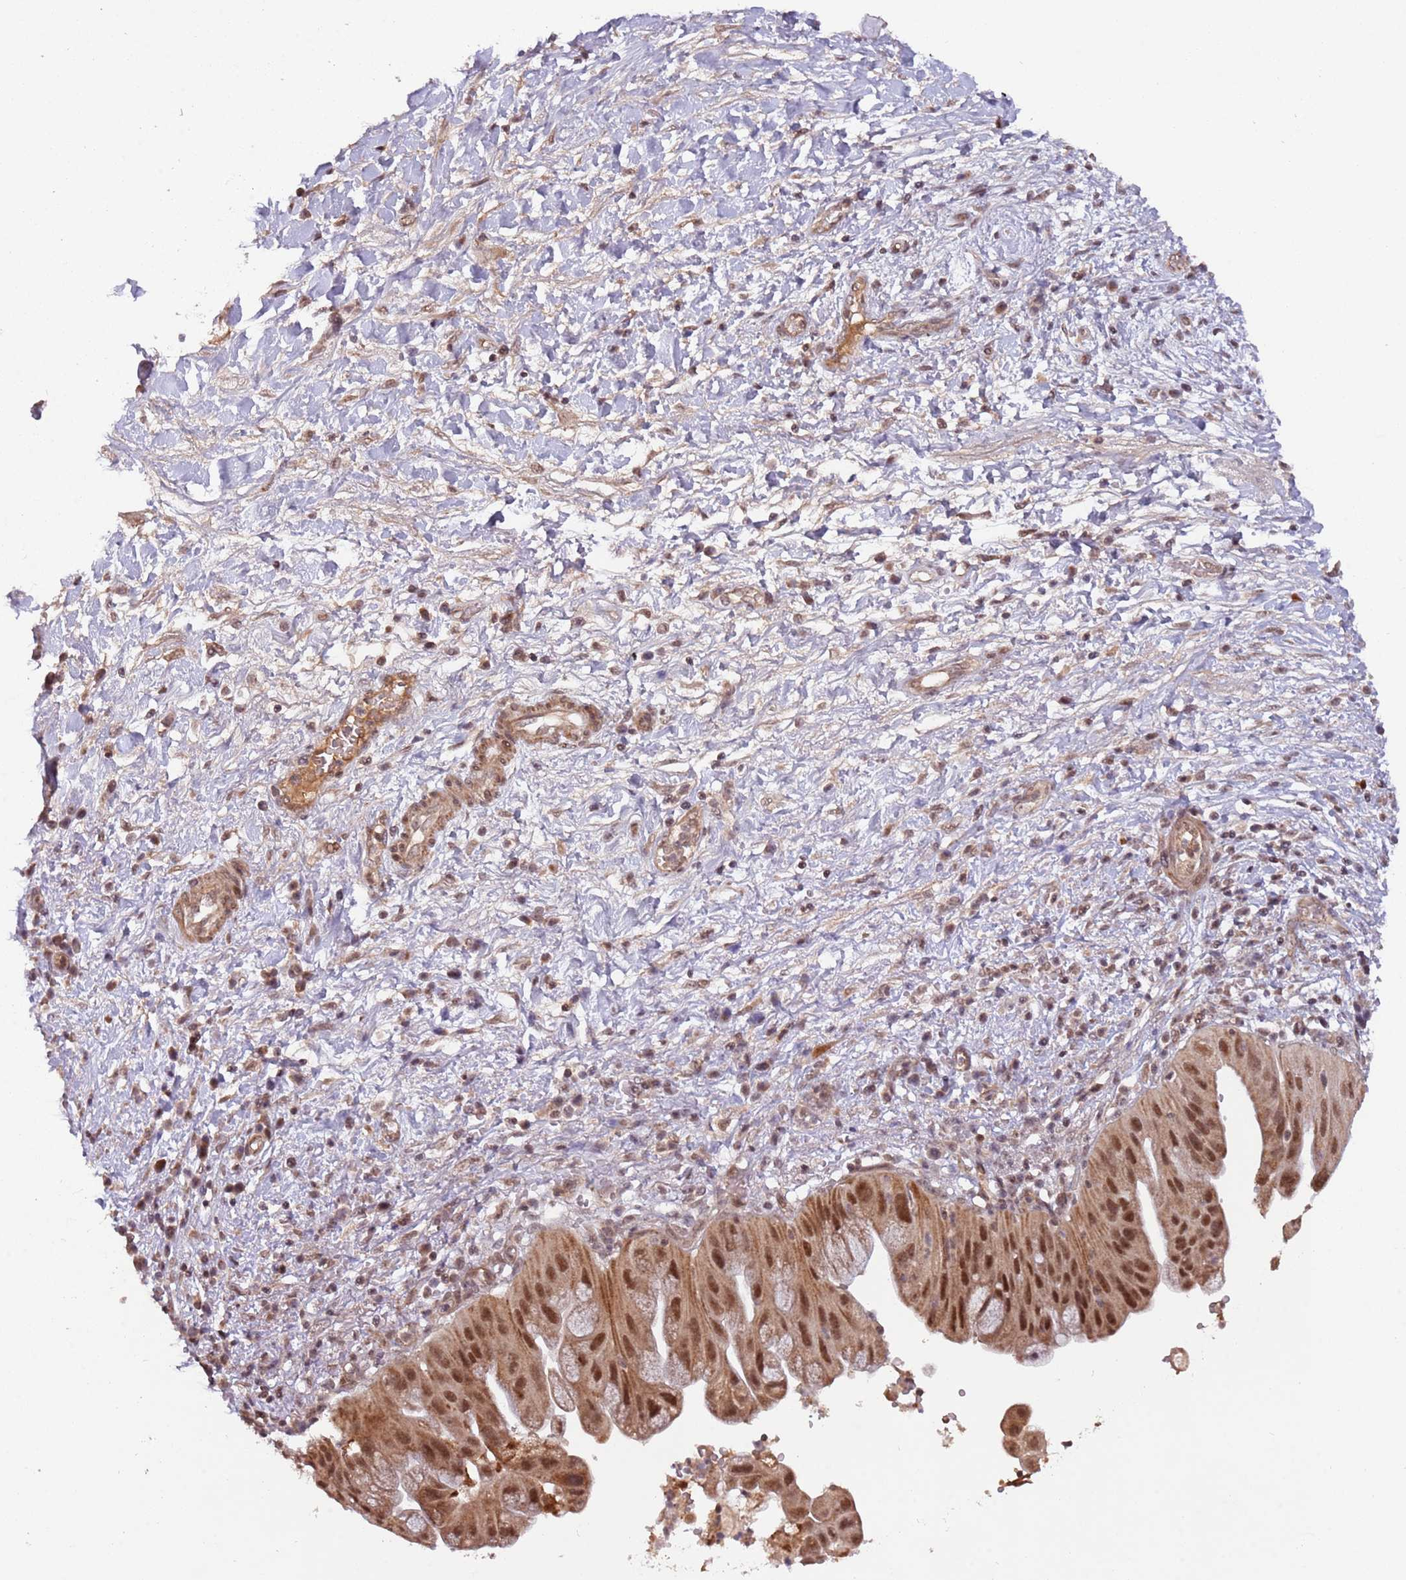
{"staining": {"intensity": "moderate", "quantity": ">75%", "location": "nuclear"}, "tissue": "pancreatic cancer", "cell_type": "Tumor cells", "image_type": "cancer", "snomed": [{"axis": "morphology", "description": "Adenocarcinoma, NOS"}, {"axis": "topography", "description": "Pancreas"}], "caption": "High-power microscopy captured an immunohistochemistry (IHC) micrograph of pancreatic cancer, revealing moderate nuclear expression in about >75% of tumor cells.", "gene": "SUDS3", "patient": {"sex": "male", "age": 68}}